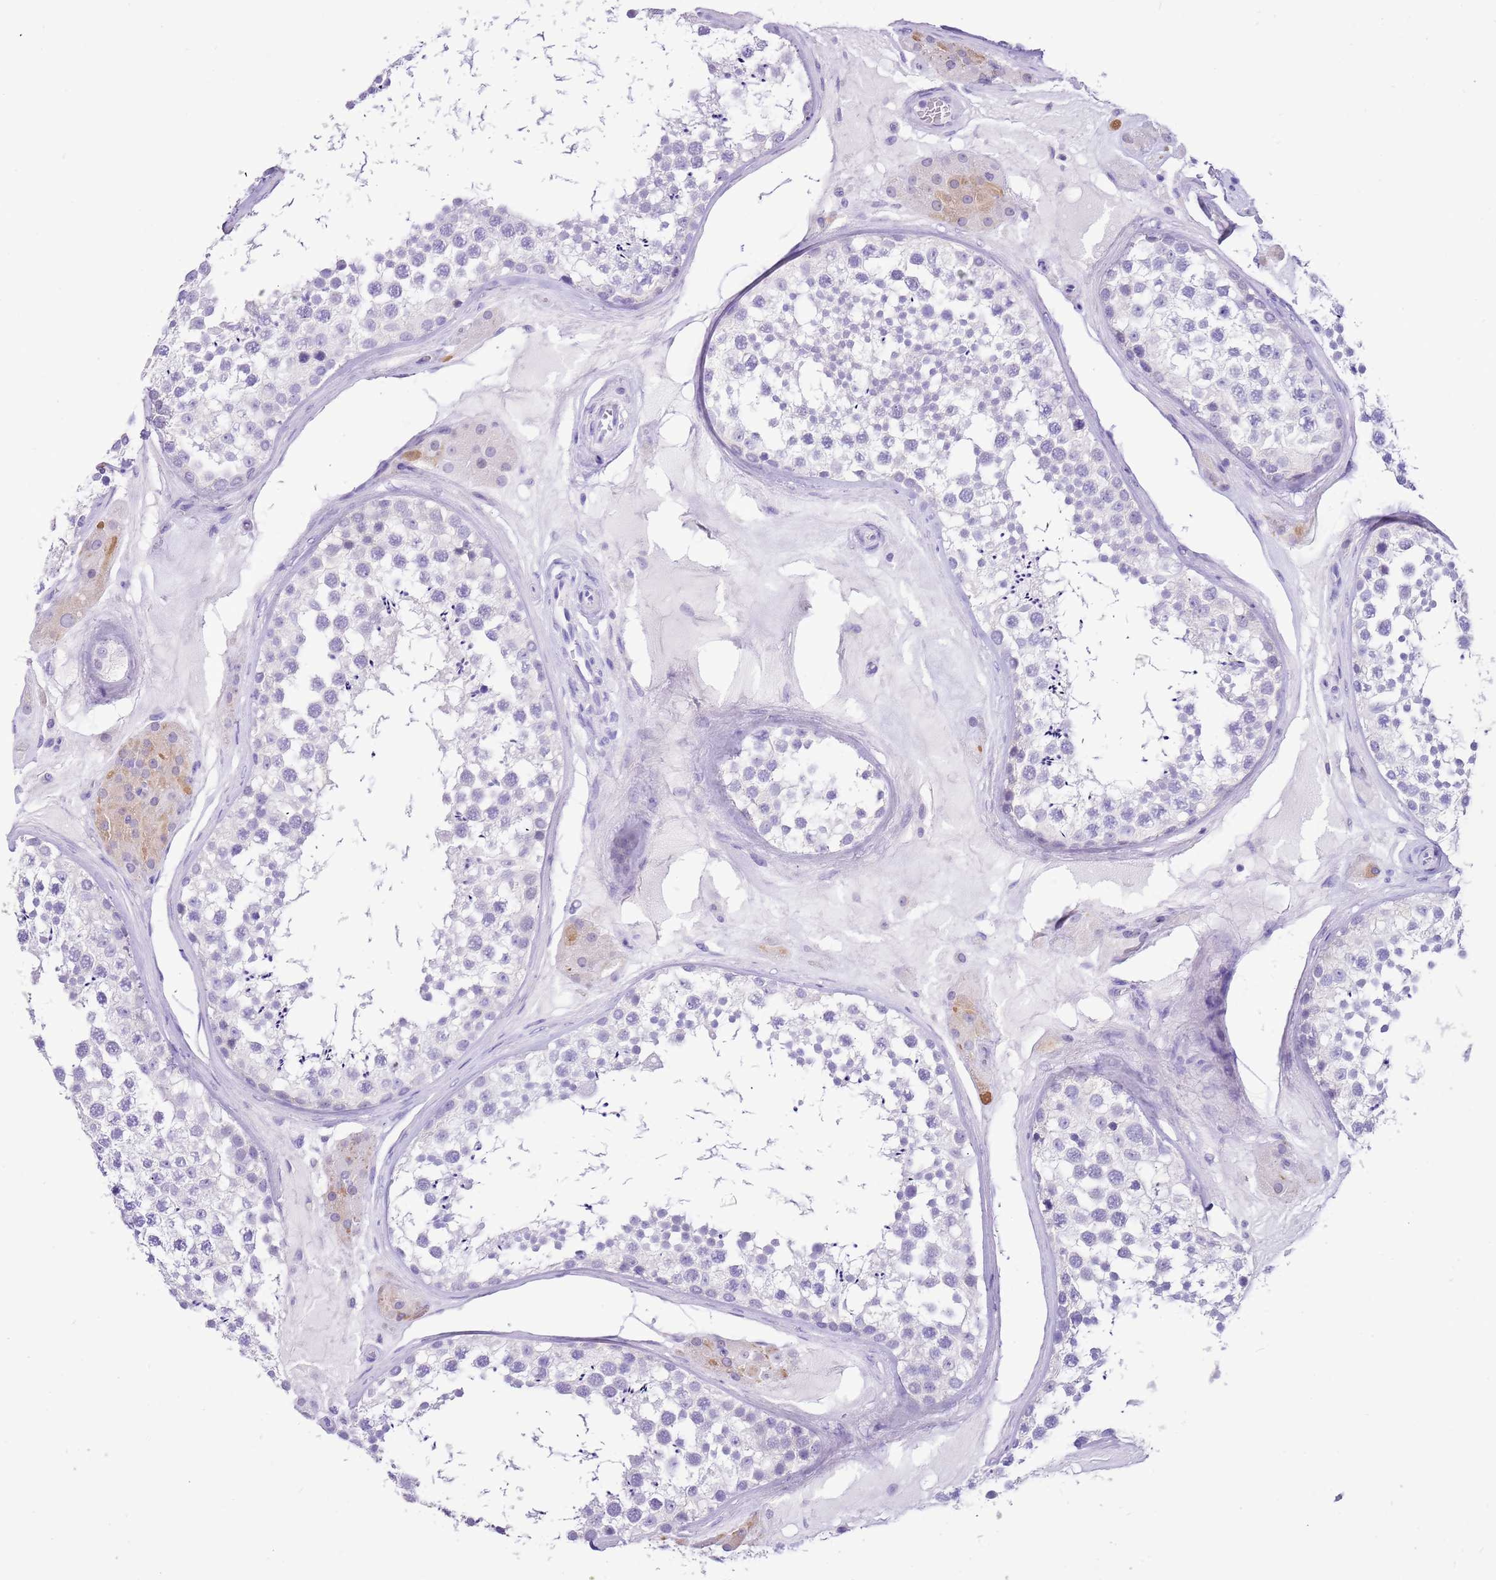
{"staining": {"intensity": "negative", "quantity": "none", "location": "none"}, "tissue": "testis", "cell_type": "Cells in seminiferous ducts", "image_type": "normal", "snomed": [{"axis": "morphology", "description": "Normal tissue, NOS"}, {"axis": "topography", "description": "Testis"}], "caption": "Immunohistochemistry (IHC) of benign human testis displays no expression in cells in seminiferous ducts.", "gene": "R3HDM4", "patient": {"sex": "male", "age": 46}}